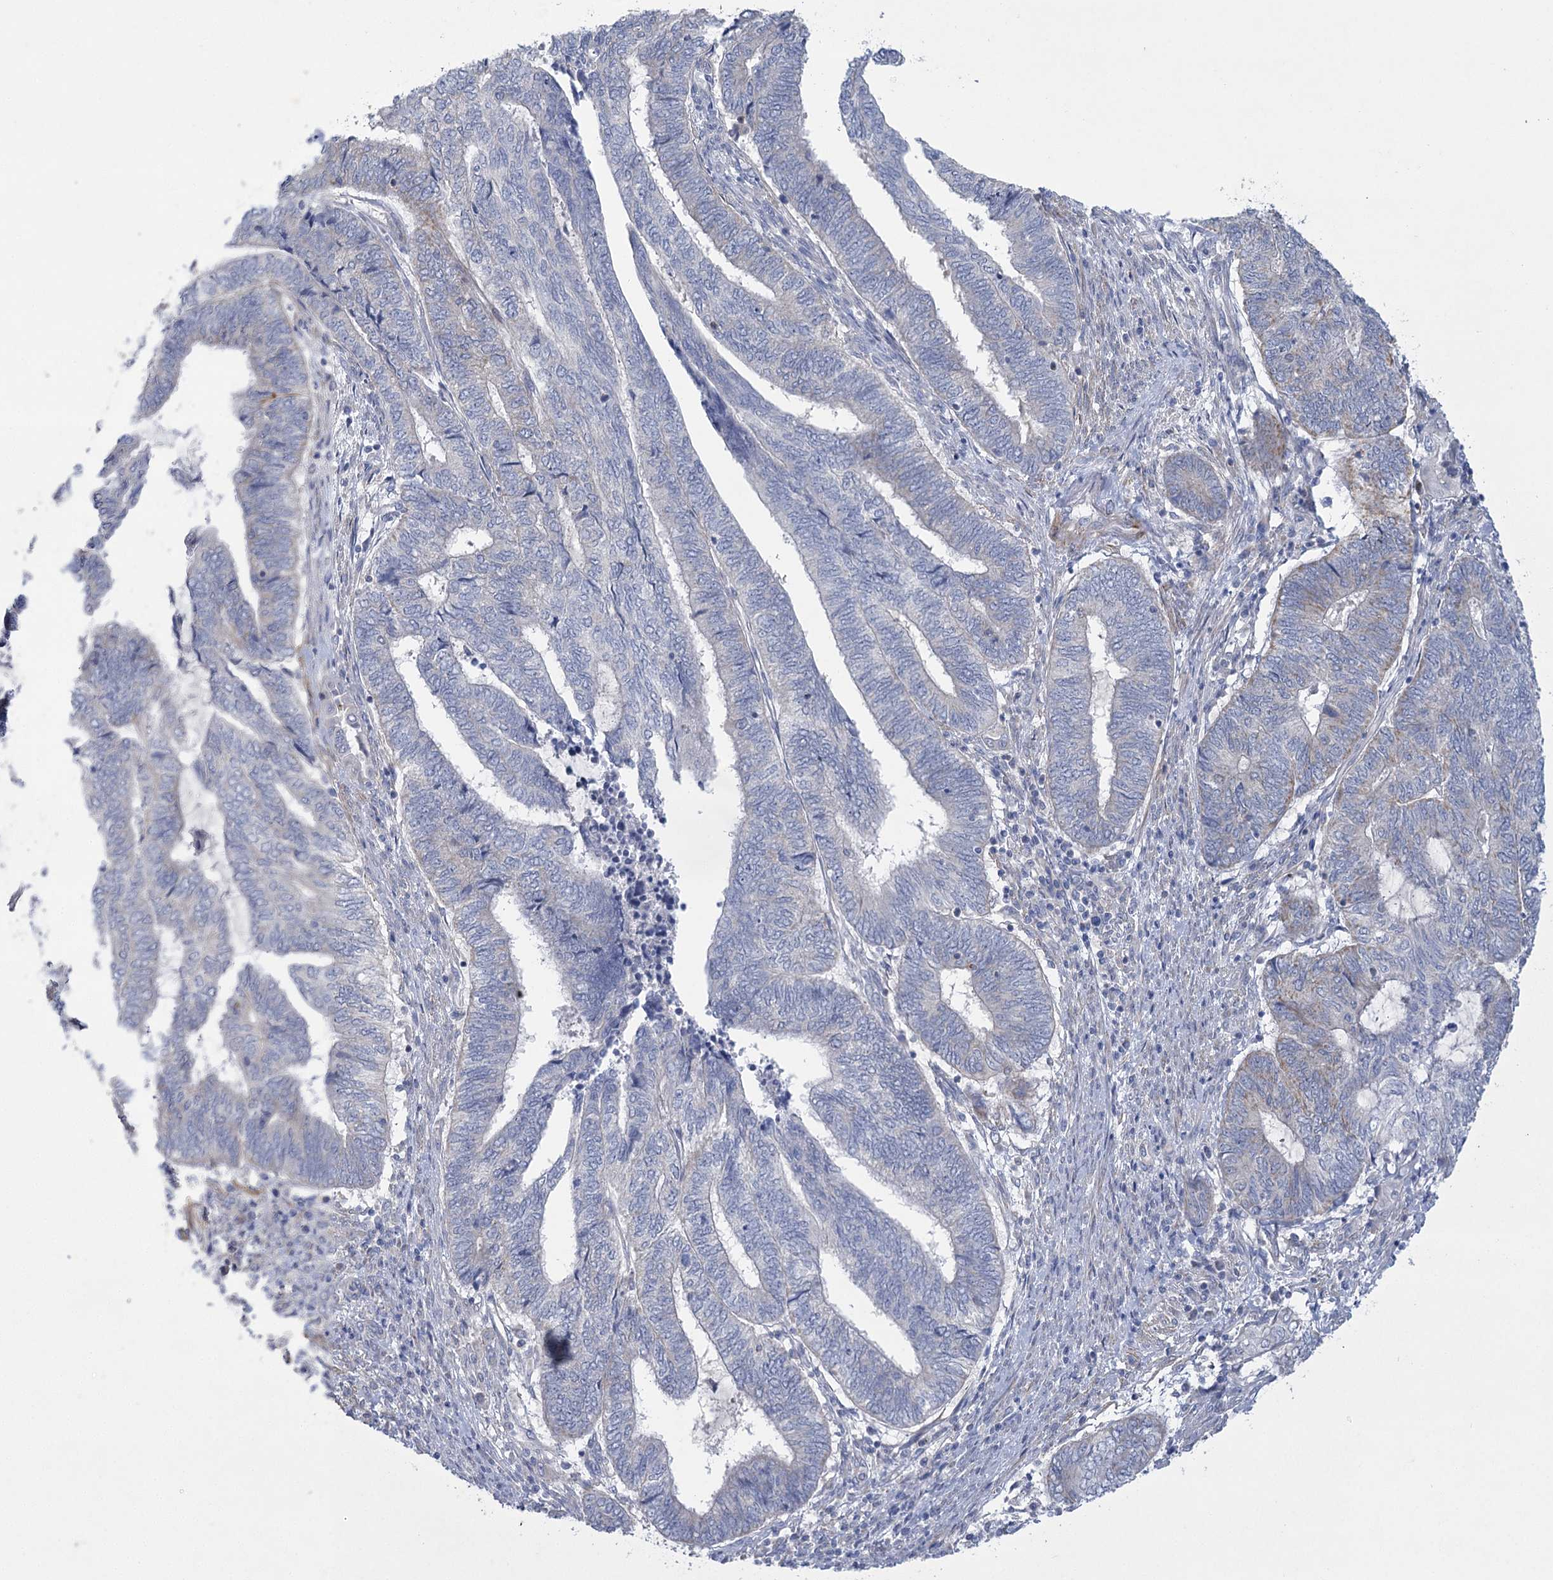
{"staining": {"intensity": "moderate", "quantity": "<25%", "location": "cytoplasmic/membranous"}, "tissue": "endometrial cancer", "cell_type": "Tumor cells", "image_type": "cancer", "snomed": [{"axis": "morphology", "description": "Adenocarcinoma, NOS"}, {"axis": "topography", "description": "Uterus"}, {"axis": "topography", "description": "Endometrium"}], "caption": "Protein positivity by immunohistochemistry (IHC) shows moderate cytoplasmic/membranous expression in approximately <25% of tumor cells in adenocarcinoma (endometrial).", "gene": "DHTKD1", "patient": {"sex": "female", "age": 70}}